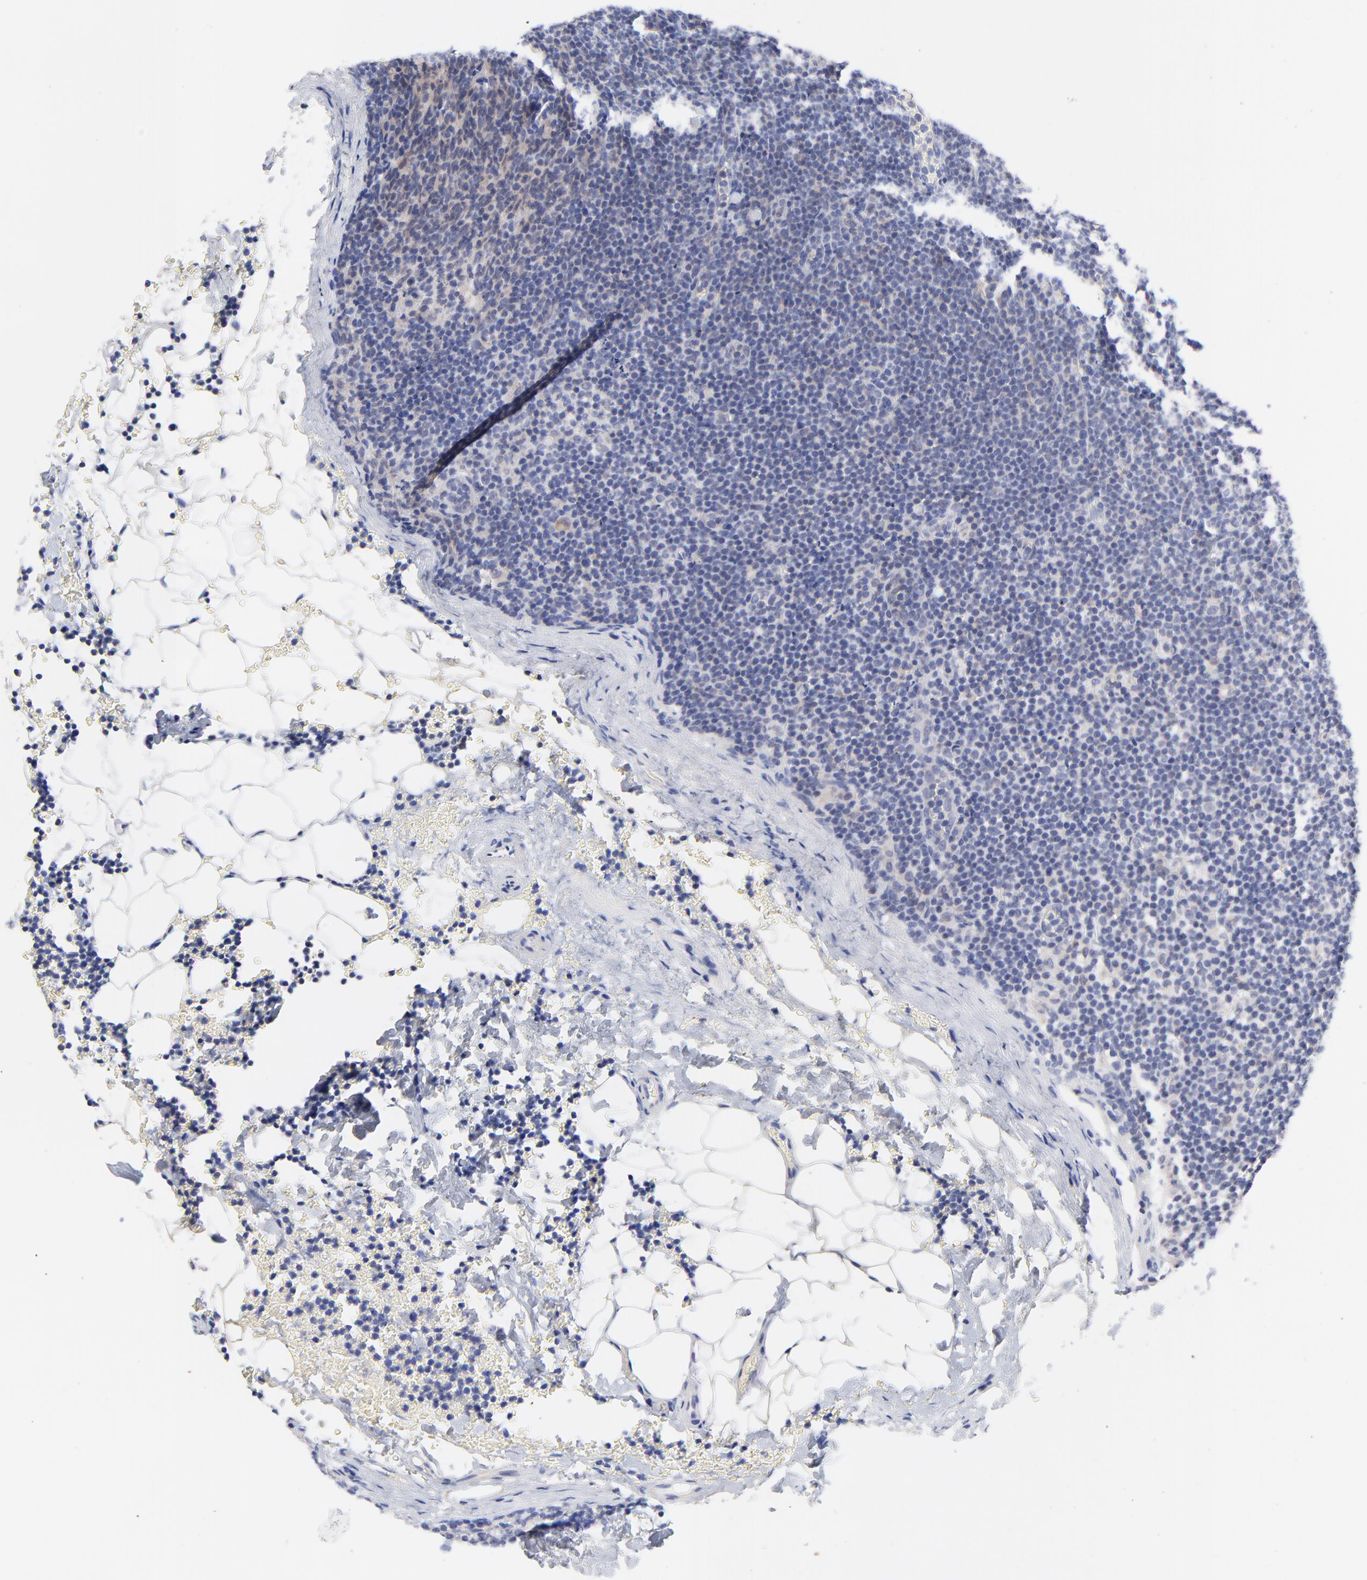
{"staining": {"intensity": "negative", "quantity": "none", "location": "none"}, "tissue": "lymphoma", "cell_type": "Tumor cells", "image_type": "cancer", "snomed": [{"axis": "morphology", "description": "Malignant lymphoma, non-Hodgkin's type, High grade"}, {"axis": "topography", "description": "Lymph node"}], "caption": "Immunohistochemical staining of human malignant lymphoma, non-Hodgkin's type (high-grade) displays no significant positivity in tumor cells.", "gene": "FBXO10", "patient": {"sex": "female", "age": 58}}